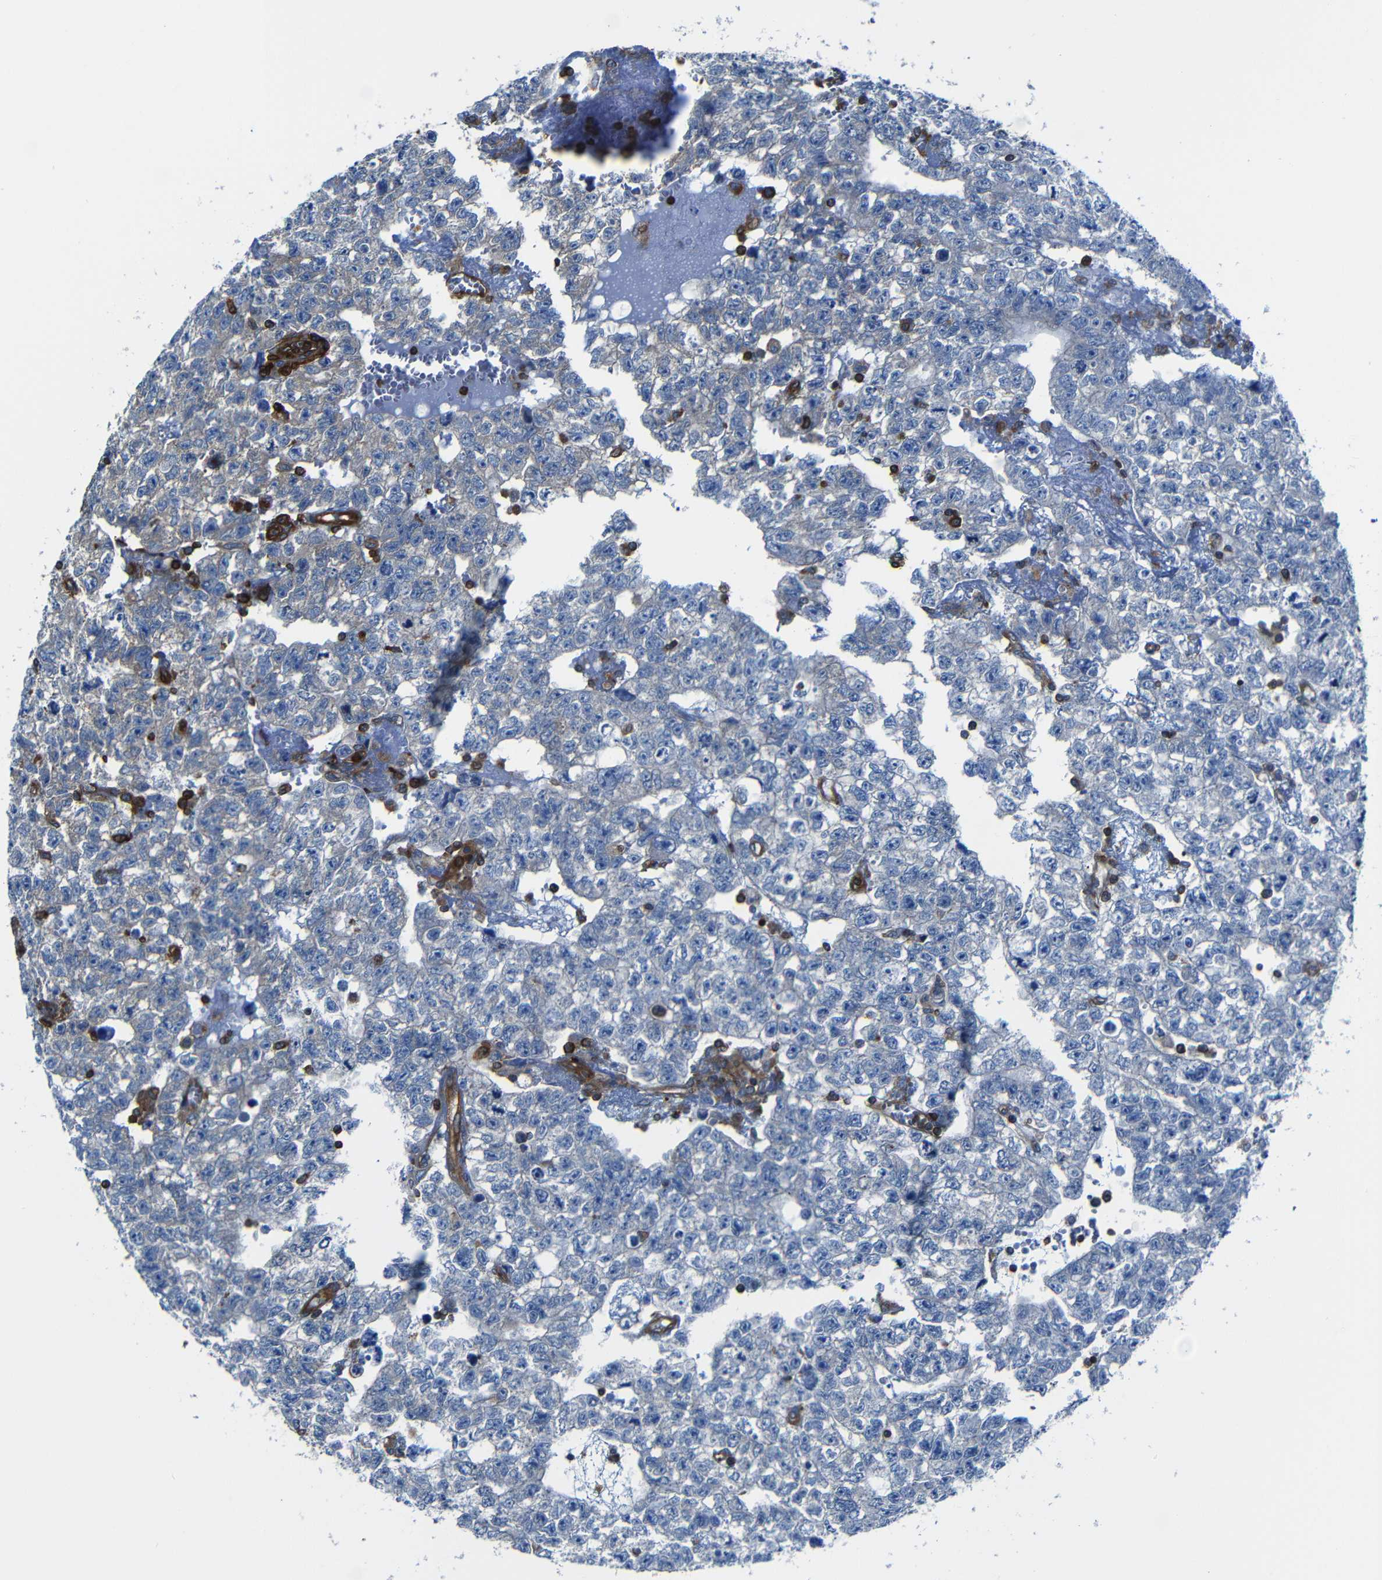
{"staining": {"intensity": "weak", "quantity": "<25%", "location": "cytoplasmic/membranous"}, "tissue": "testis cancer", "cell_type": "Tumor cells", "image_type": "cancer", "snomed": [{"axis": "morphology", "description": "Seminoma, NOS"}, {"axis": "morphology", "description": "Carcinoma, Embryonal, NOS"}, {"axis": "topography", "description": "Testis"}], "caption": "This is an immunohistochemistry histopathology image of testis cancer (embryonal carcinoma). There is no positivity in tumor cells.", "gene": "ARHGEF1", "patient": {"sex": "male", "age": 38}}